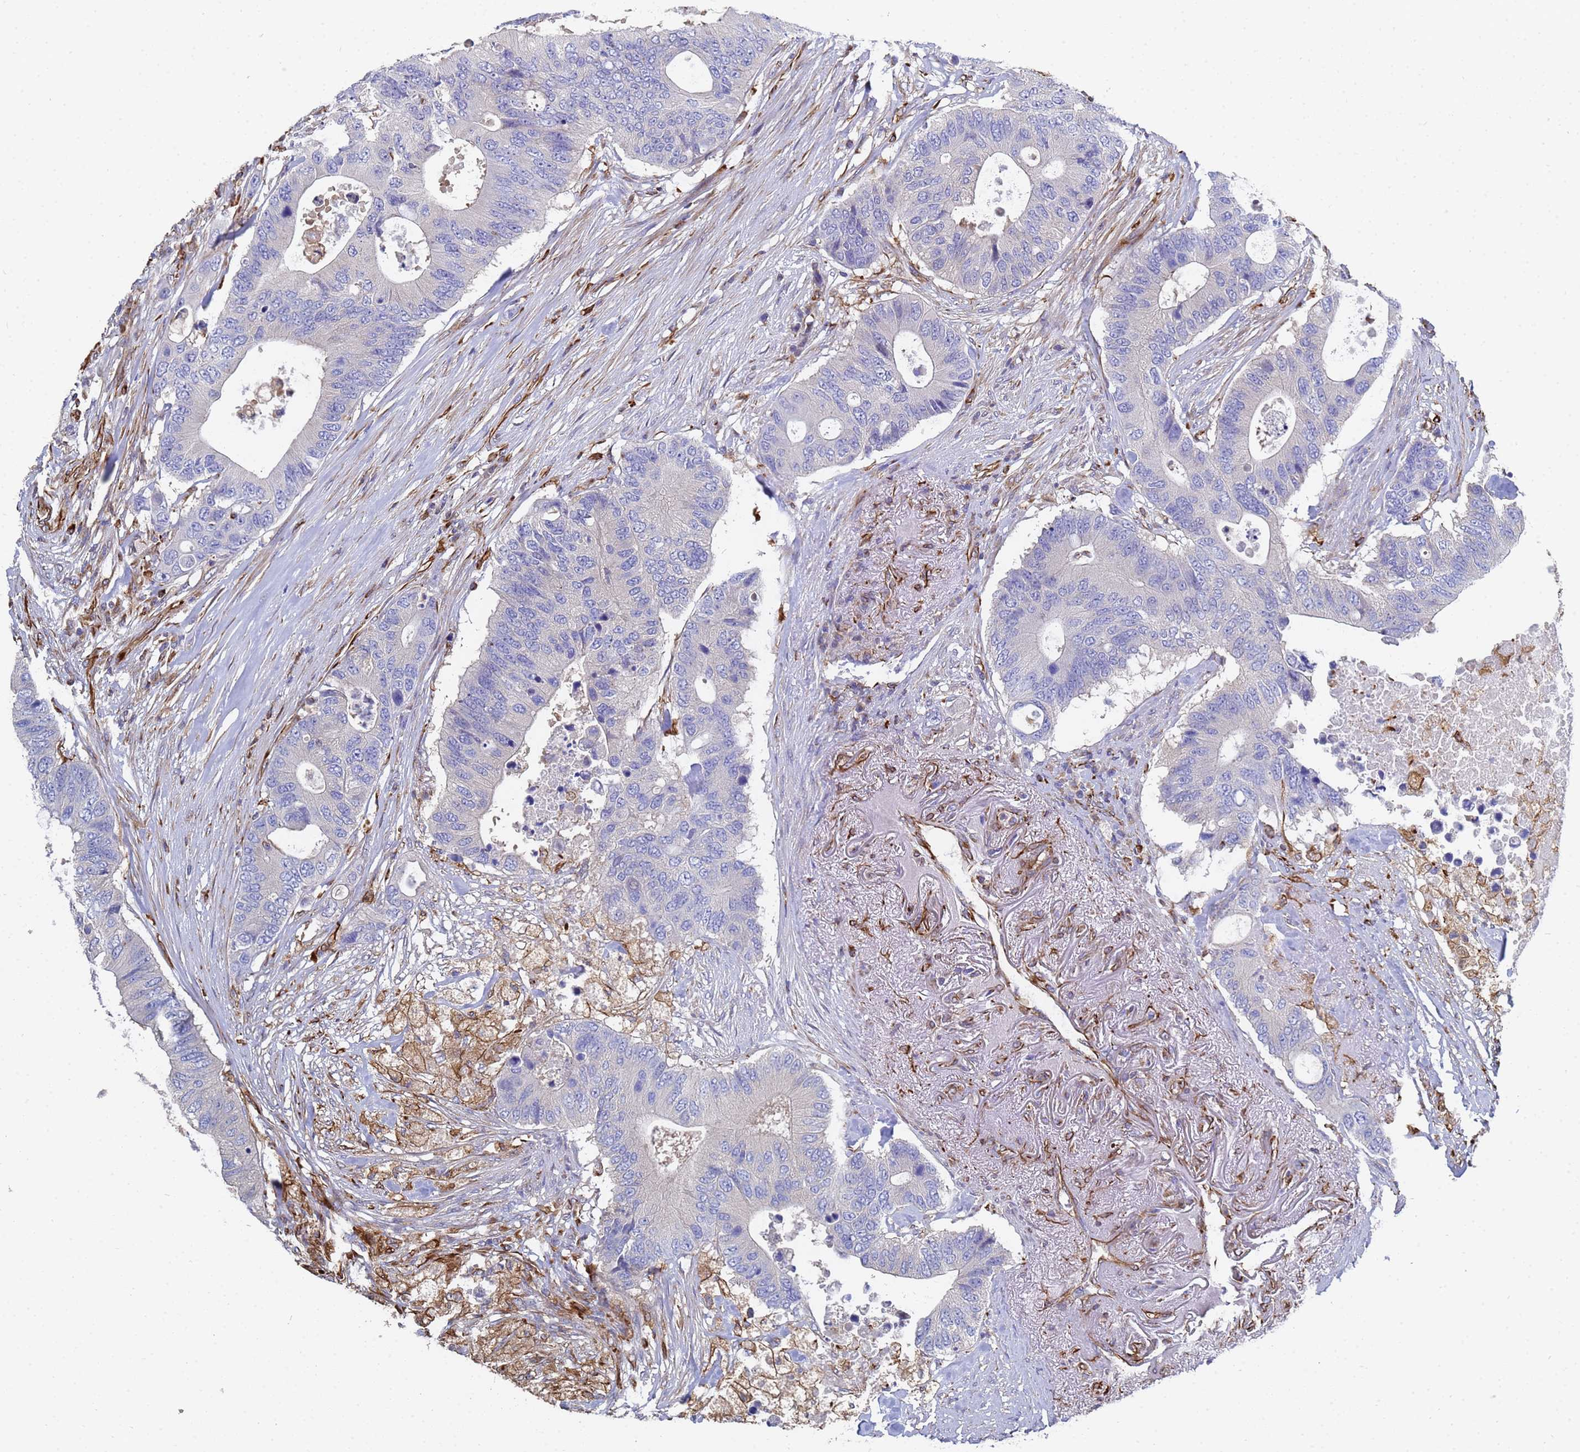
{"staining": {"intensity": "negative", "quantity": "none", "location": "none"}, "tissue": "colorectal cancer", "cell_type": "Tumor cells", "image_type": "cancer", "snomed": [{"axis": "morphology", "description": "Adenocarcinoma, NOS"}, {"axis": "topography", "description": "Colon"}], "caption": "Immunohistochemical staining of colorectal cancer demonstrates no significant staining in tumor cells.", "gene": "SYT13", "patient": {"sex": "male", "age": 71}}